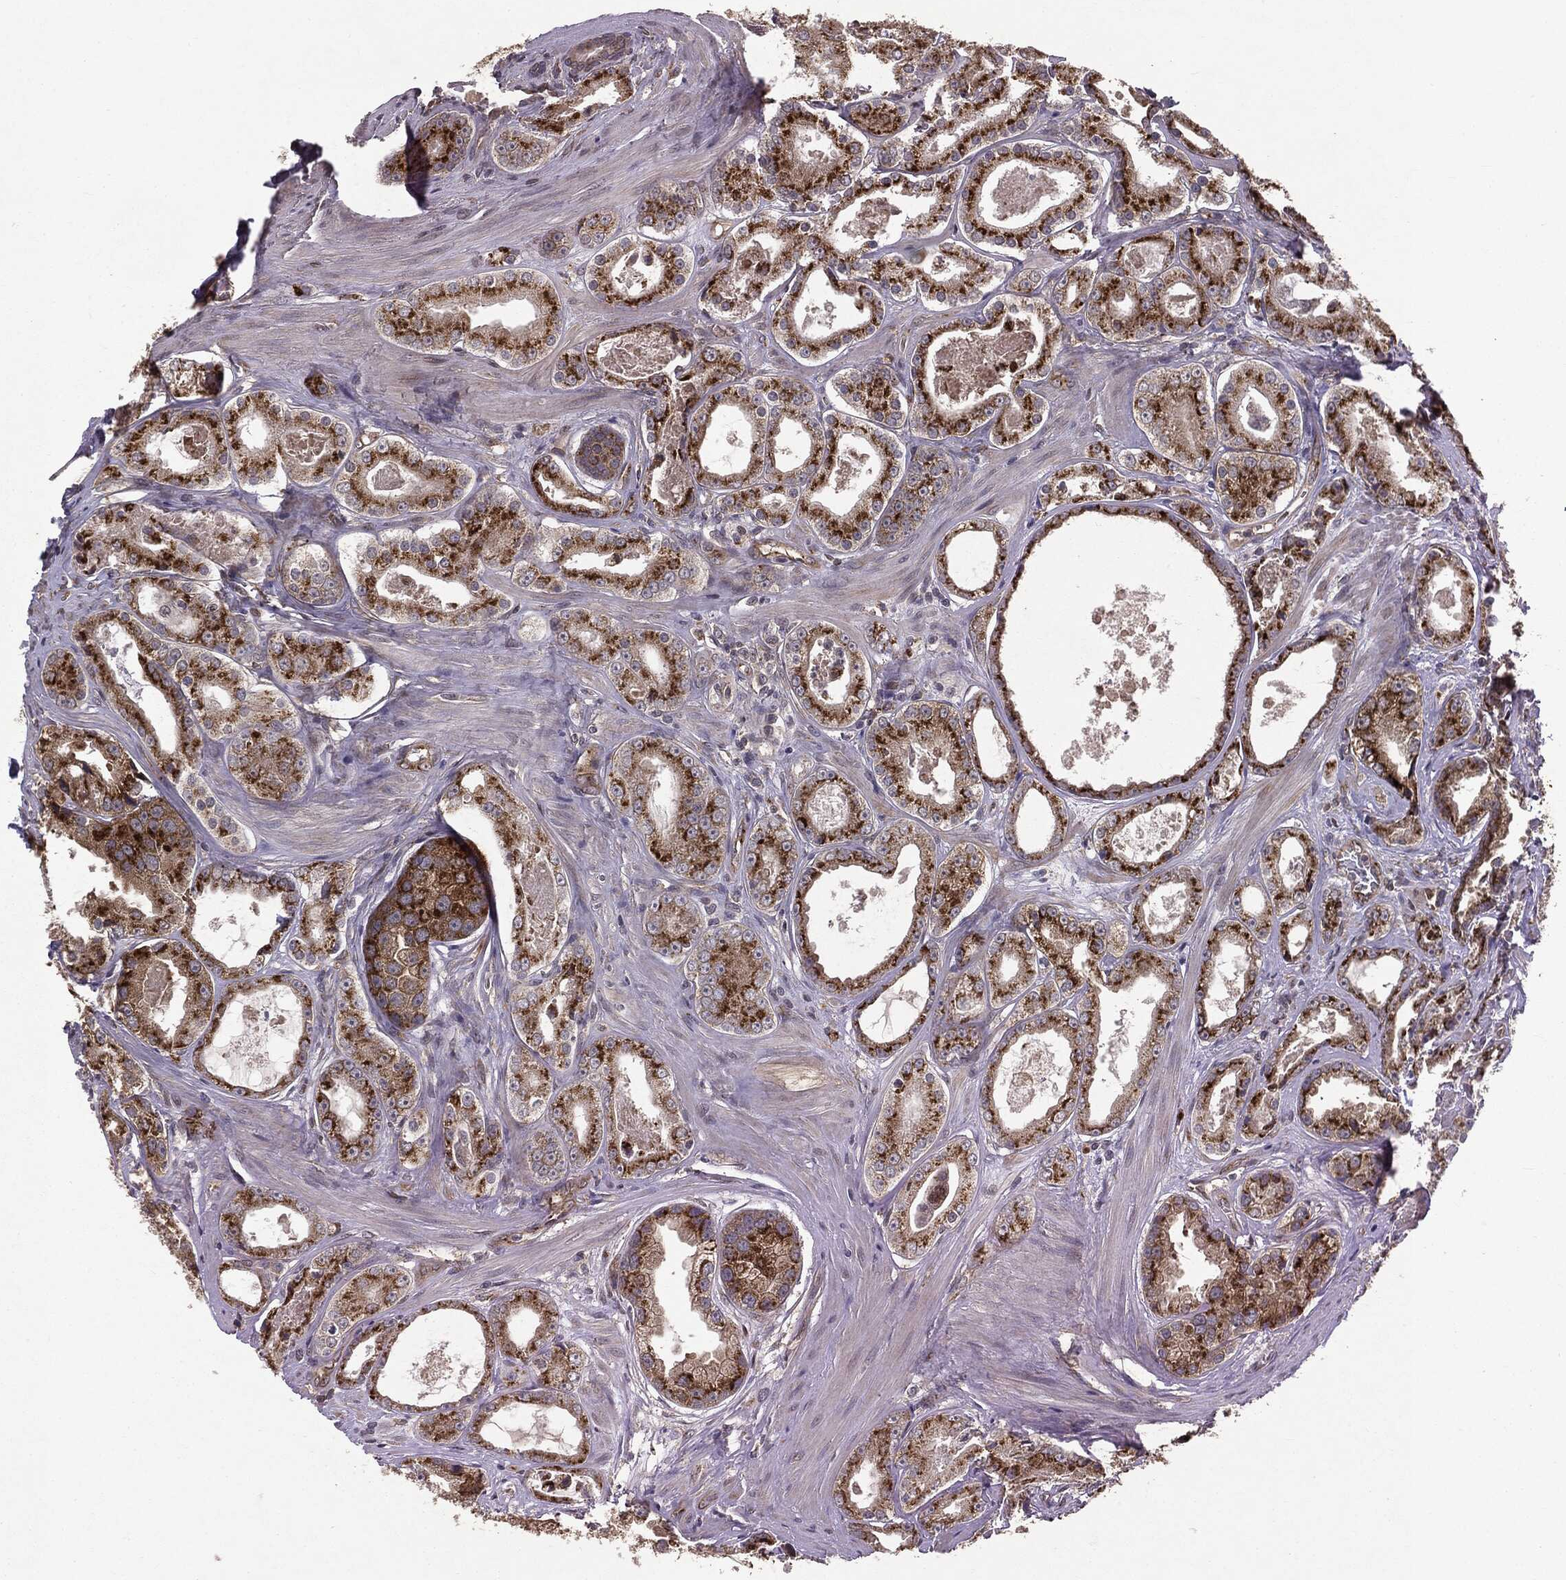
{"staining": {"intensity": "strong", "quantity": ">75%", "location": "cytoplasmic/membranous"}, "tissue": "prostate cancer", "cell_type": "Tumor cells", "image_type": "cancer", "snomed": [{"axis": "morphology", "description": "Adenocarcinoma, NOS"}, {"axis": "topography", "description": "Prostate"}], "caption": "Approximately >75% of tumor cells in prostate cancer (adenocarcinoma) exhibit strong cytoplasmic/membranous protein expression as visualized by brown immunohistochemical staining.", "gene": "PLPPR2", "patient": {"sex": "male", "age": 61}}